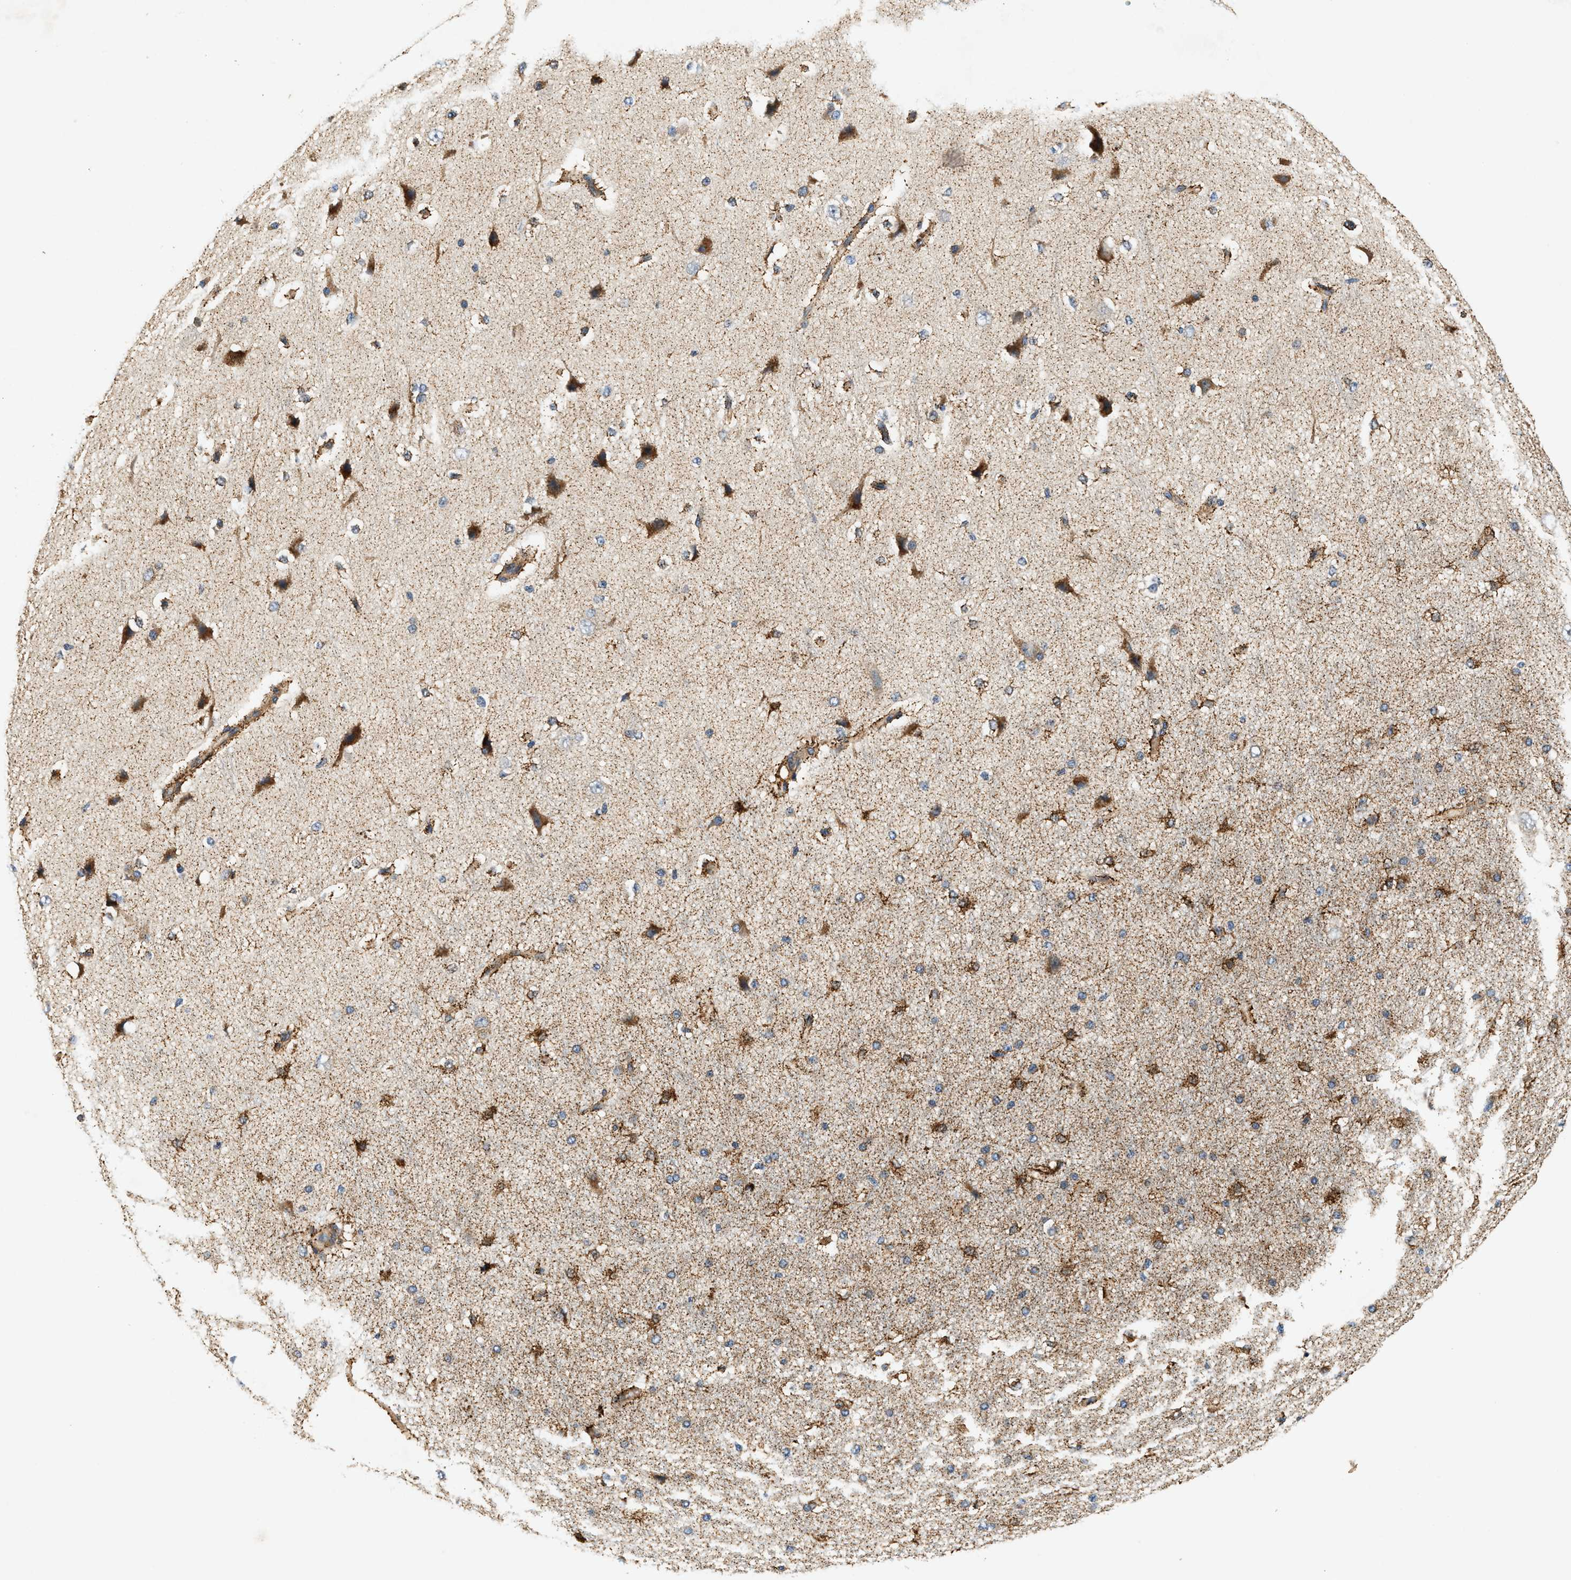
{"staining": {"intensity": "moderate", "quantity": ">75%", "location": "cytoplasmic/membranous"}, "tissue": "cerebral cortex", "cell_type": "Endothelial cells", "image_type": "normal", "snomed": [{"axis": "morphology", "description": "Normal tissue, NOS"}, {"axis": "morphology", "description": "Developmental malformation"}, {"axis": "topography", "description": "Cerebral cortex"}], "caption": "High-power microscopy captured an immunohistochemistry photomicrograph of unremarkable cerebral cortex, revealing moderate cytoplasmic/membranous expression in about >75% of endothelial cells.", "gene": "DUSP10", "patient": {"sex": "female", "age": 30}}